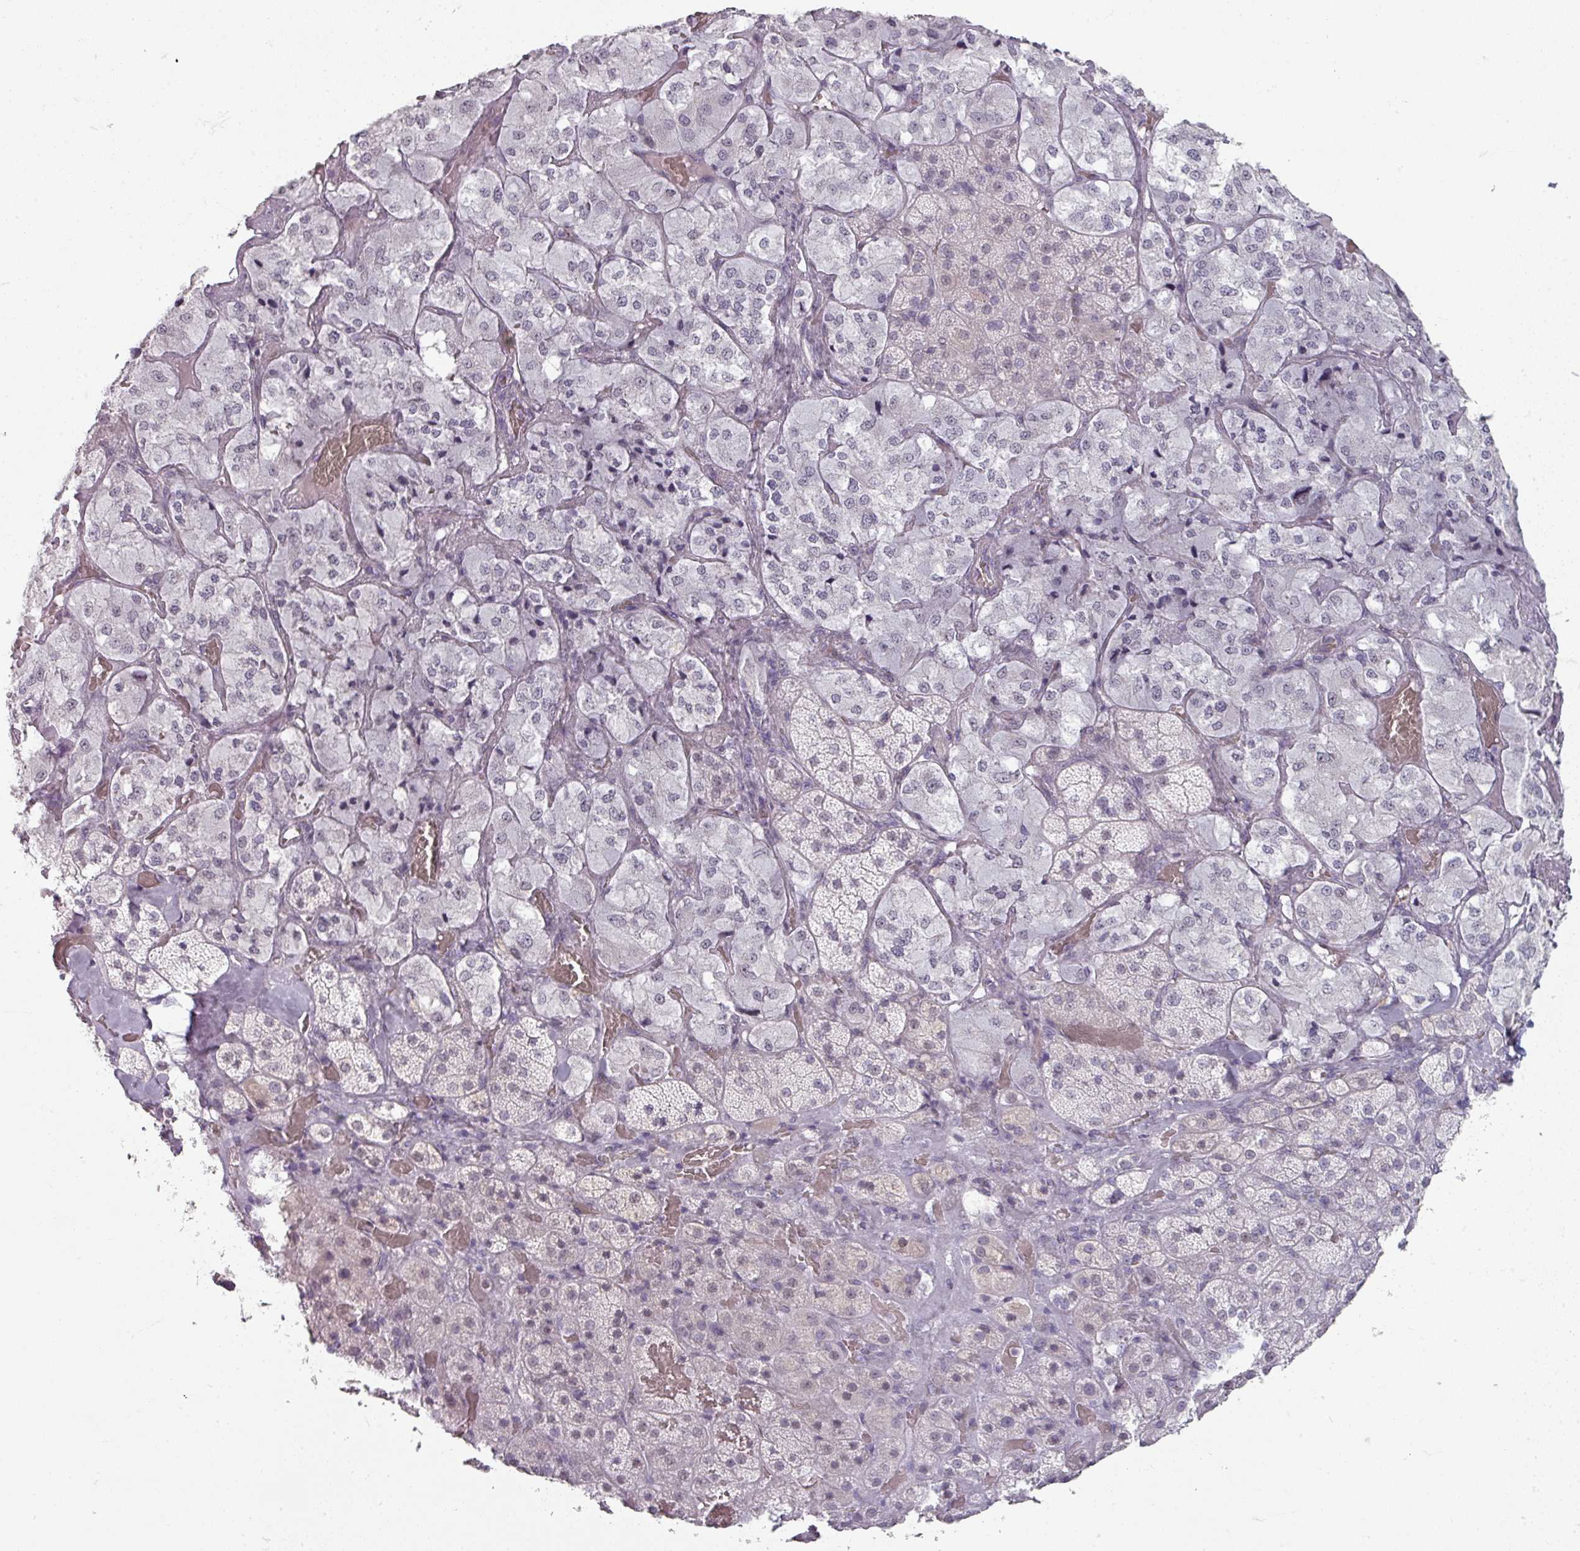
{"staining": {"intensity": "weak", "quantity": "<25%", "location": "nuclear"}, "tissue": "adrenal gland", "cell_type": "Glandular cells", "image_type": "normal", "snomed": [{"axis": "morphology", "description": "Normal tissue, NOS"}, {"axis": "topography", "description": "Adrenal gland"}], "caption": "Human adrenal gland stained for a protein using IHC exhibits no staining in glandular cells.", "gene": "SPRR1A", "patient": {"sex": "male", "age": 57}}